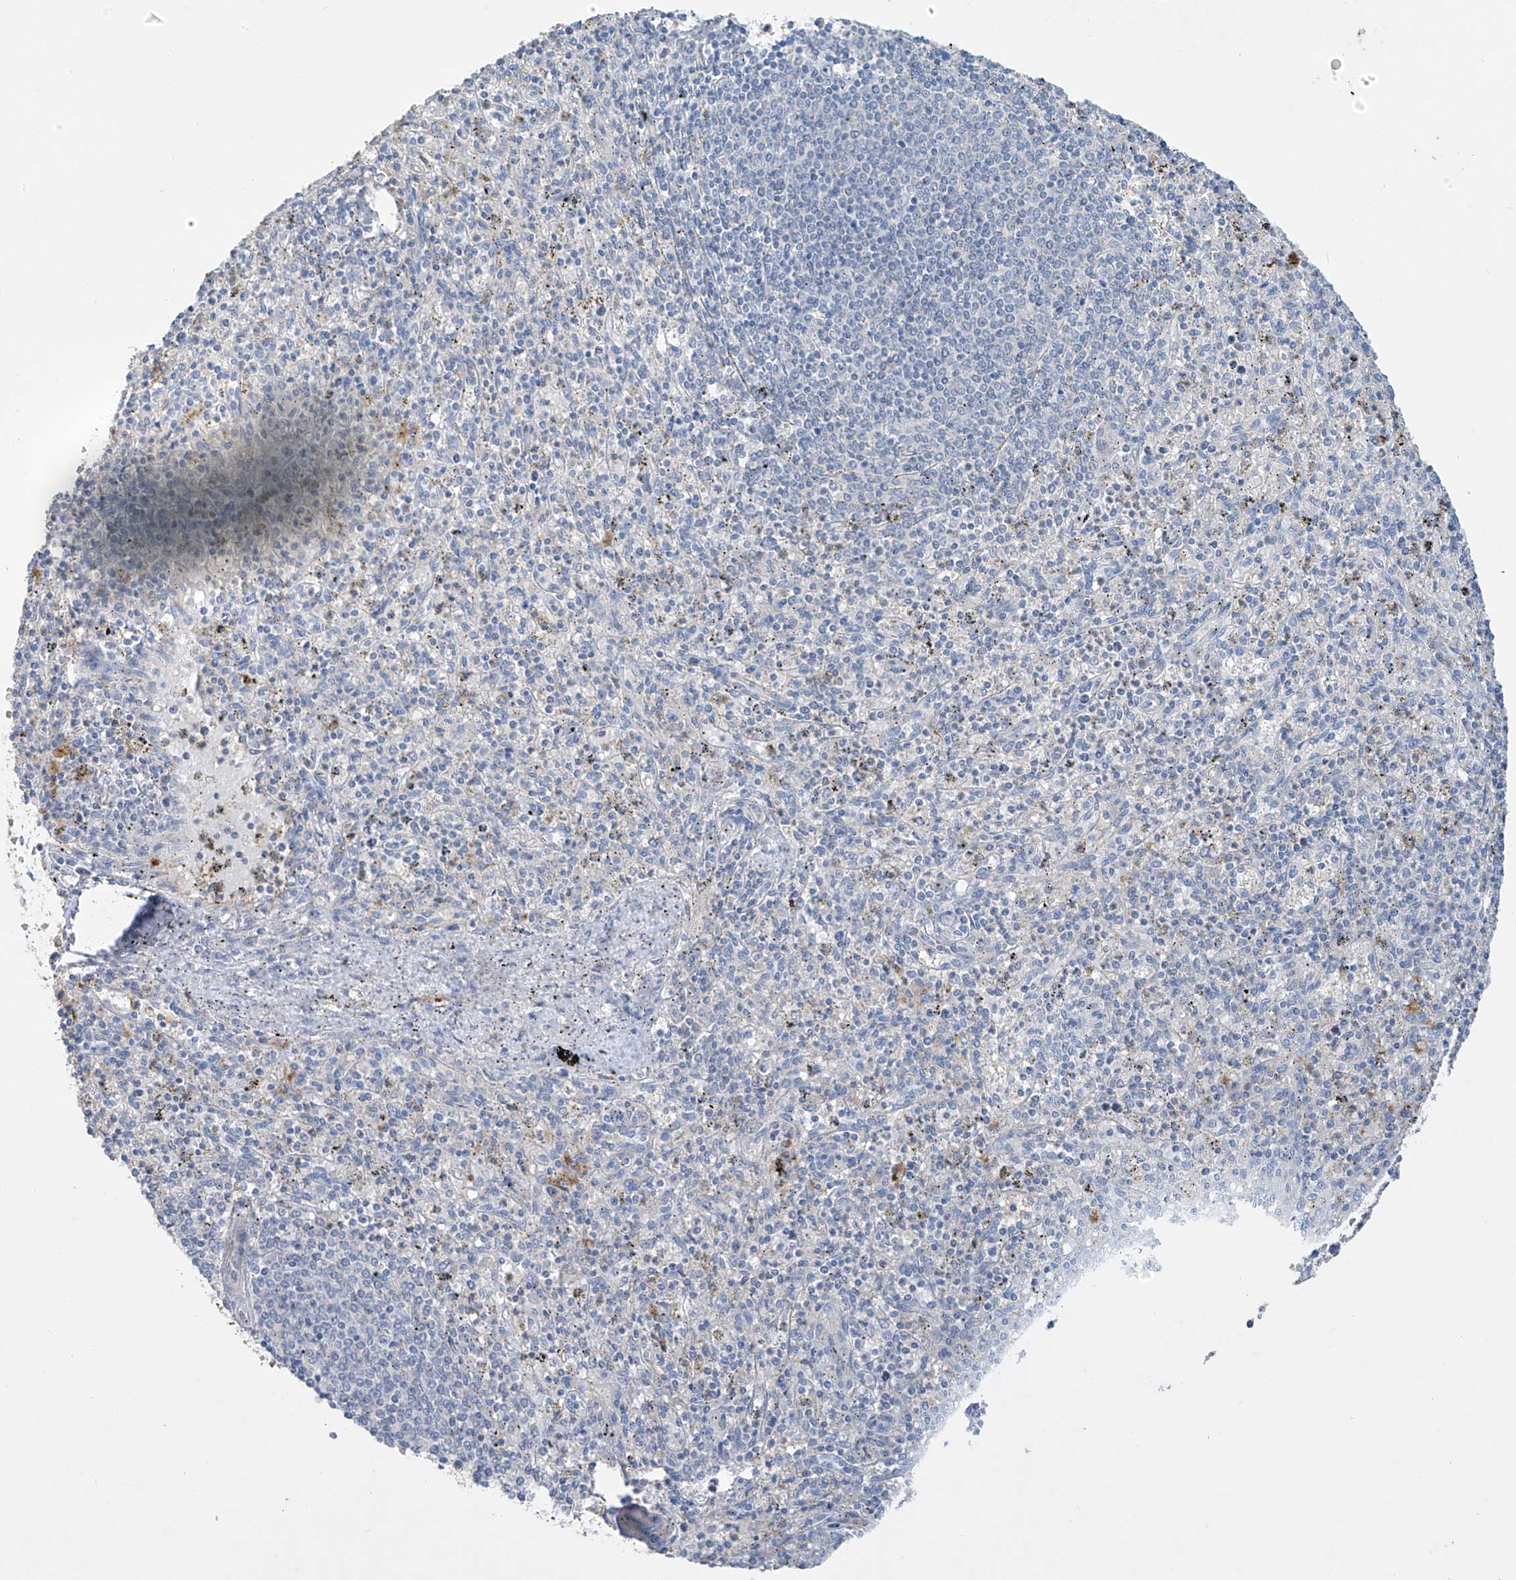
{"staining": {"intensity": "negative", "quantity": "none", "location": "none"}, "tissue": "spleen", "cell_type": "Cells in red pulp", "image_type": "normal", "snomed": [{"axis": "morphology", "description": "Normal tissue, NOS"}, {"axis": "topography", "description": "Spleen"}], "caption": "This is a image of IHC staining of normal spleen, which shows no staining in cells in red pulp. (DAB (3,3'-diaminobenzidine) immunohistochemistry (IHC), high magnification).", "gene": "PRSS12", "patient": {"sex": "male", "age": 72}}